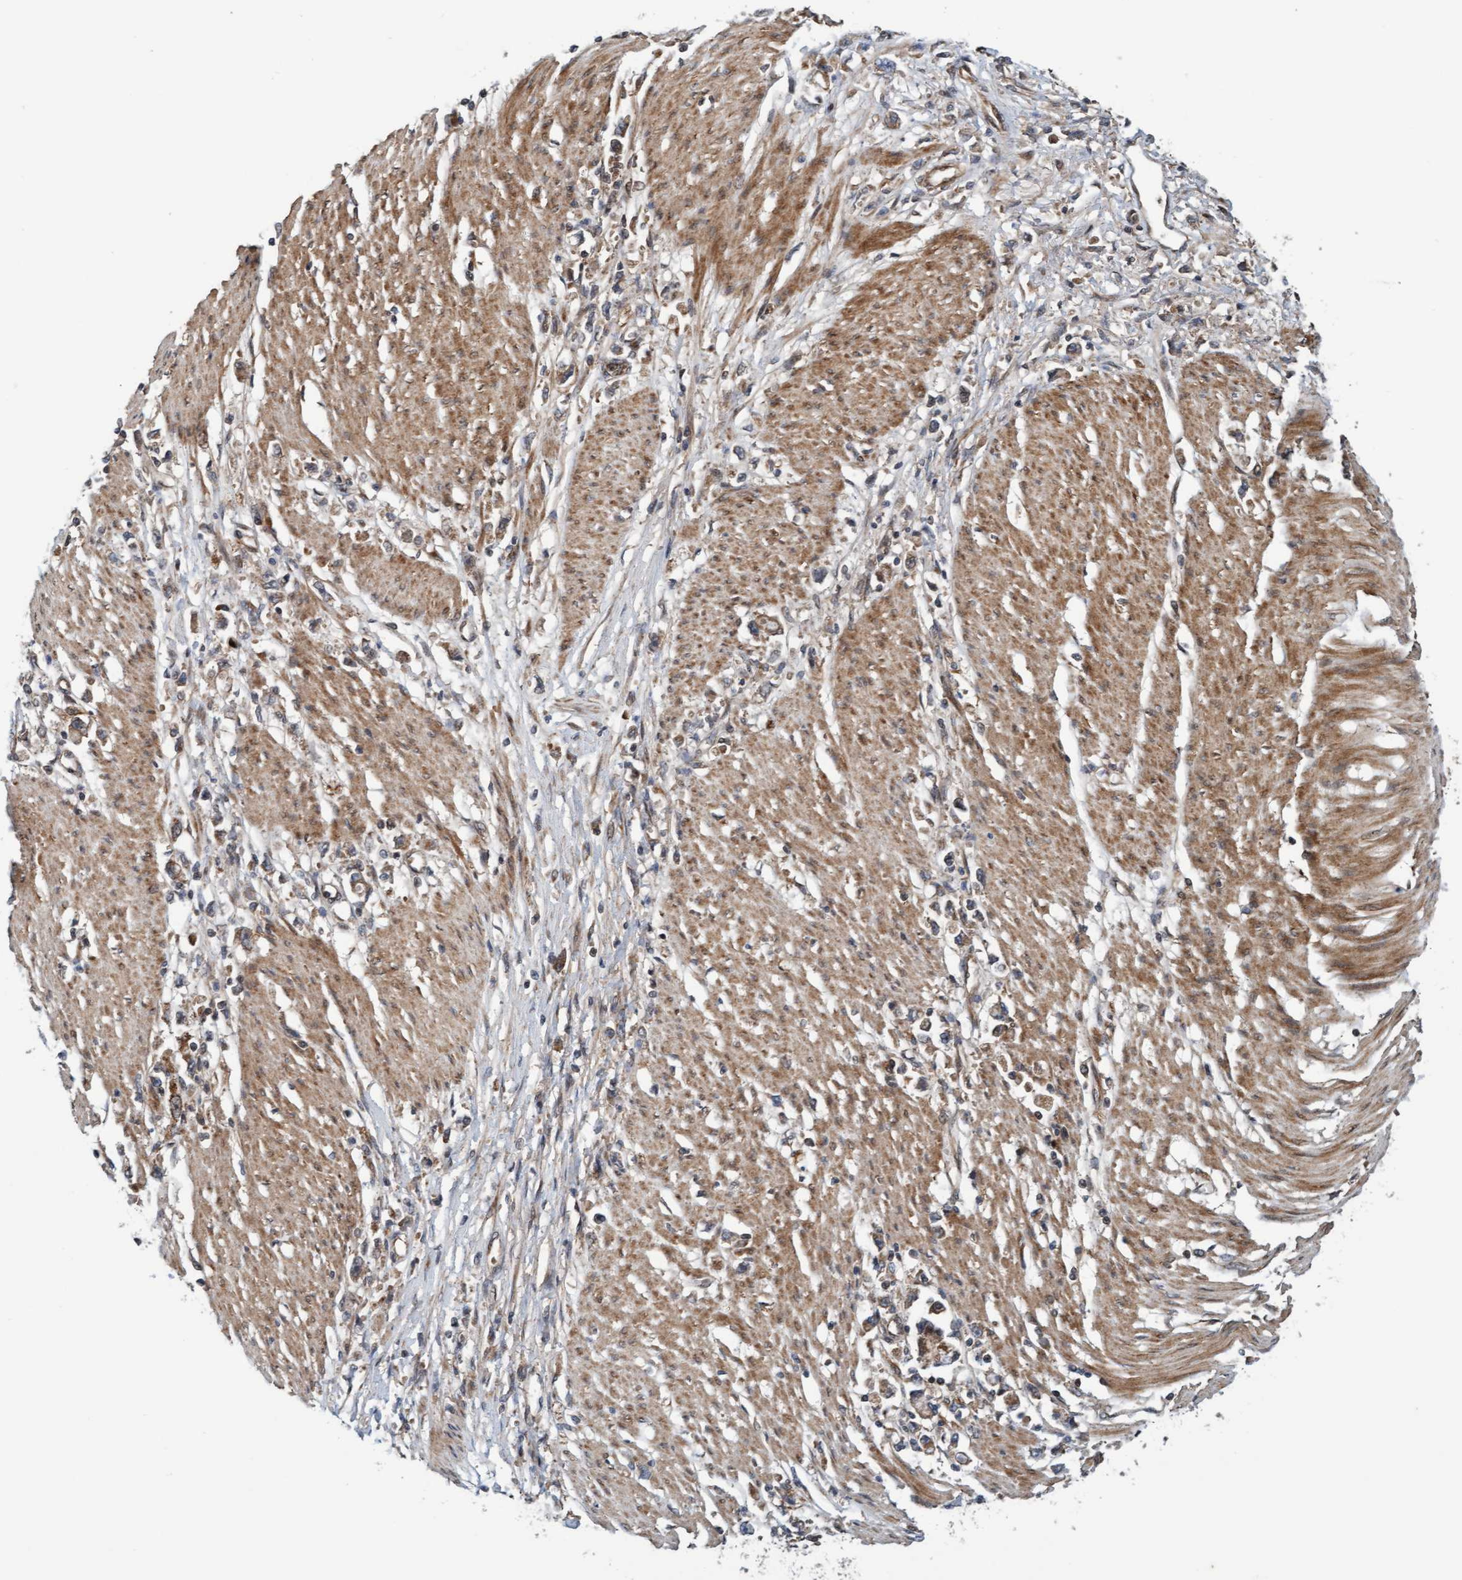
{"staining": {"intensity": "weak", "quantity": ">75%", "location": "cytoplasmic/membranous"}, "tissue": "stomach cancer", "cell_type": "Tumor cells", "image_type": "cancer", "snomed": [{"axis": "morphology", "description": "Adenocarcinoma, NOS"}, {"axis": "topography", "description": "Stomach"}], "caption": "Protein staining of stomach cancer (adenocarcinoma) tissue shows weak cytoplasmic/membranous staining in about >75% of tumor cells.", "gene": "MLXIP", "patient": {"sex": "female", "age": 59}}